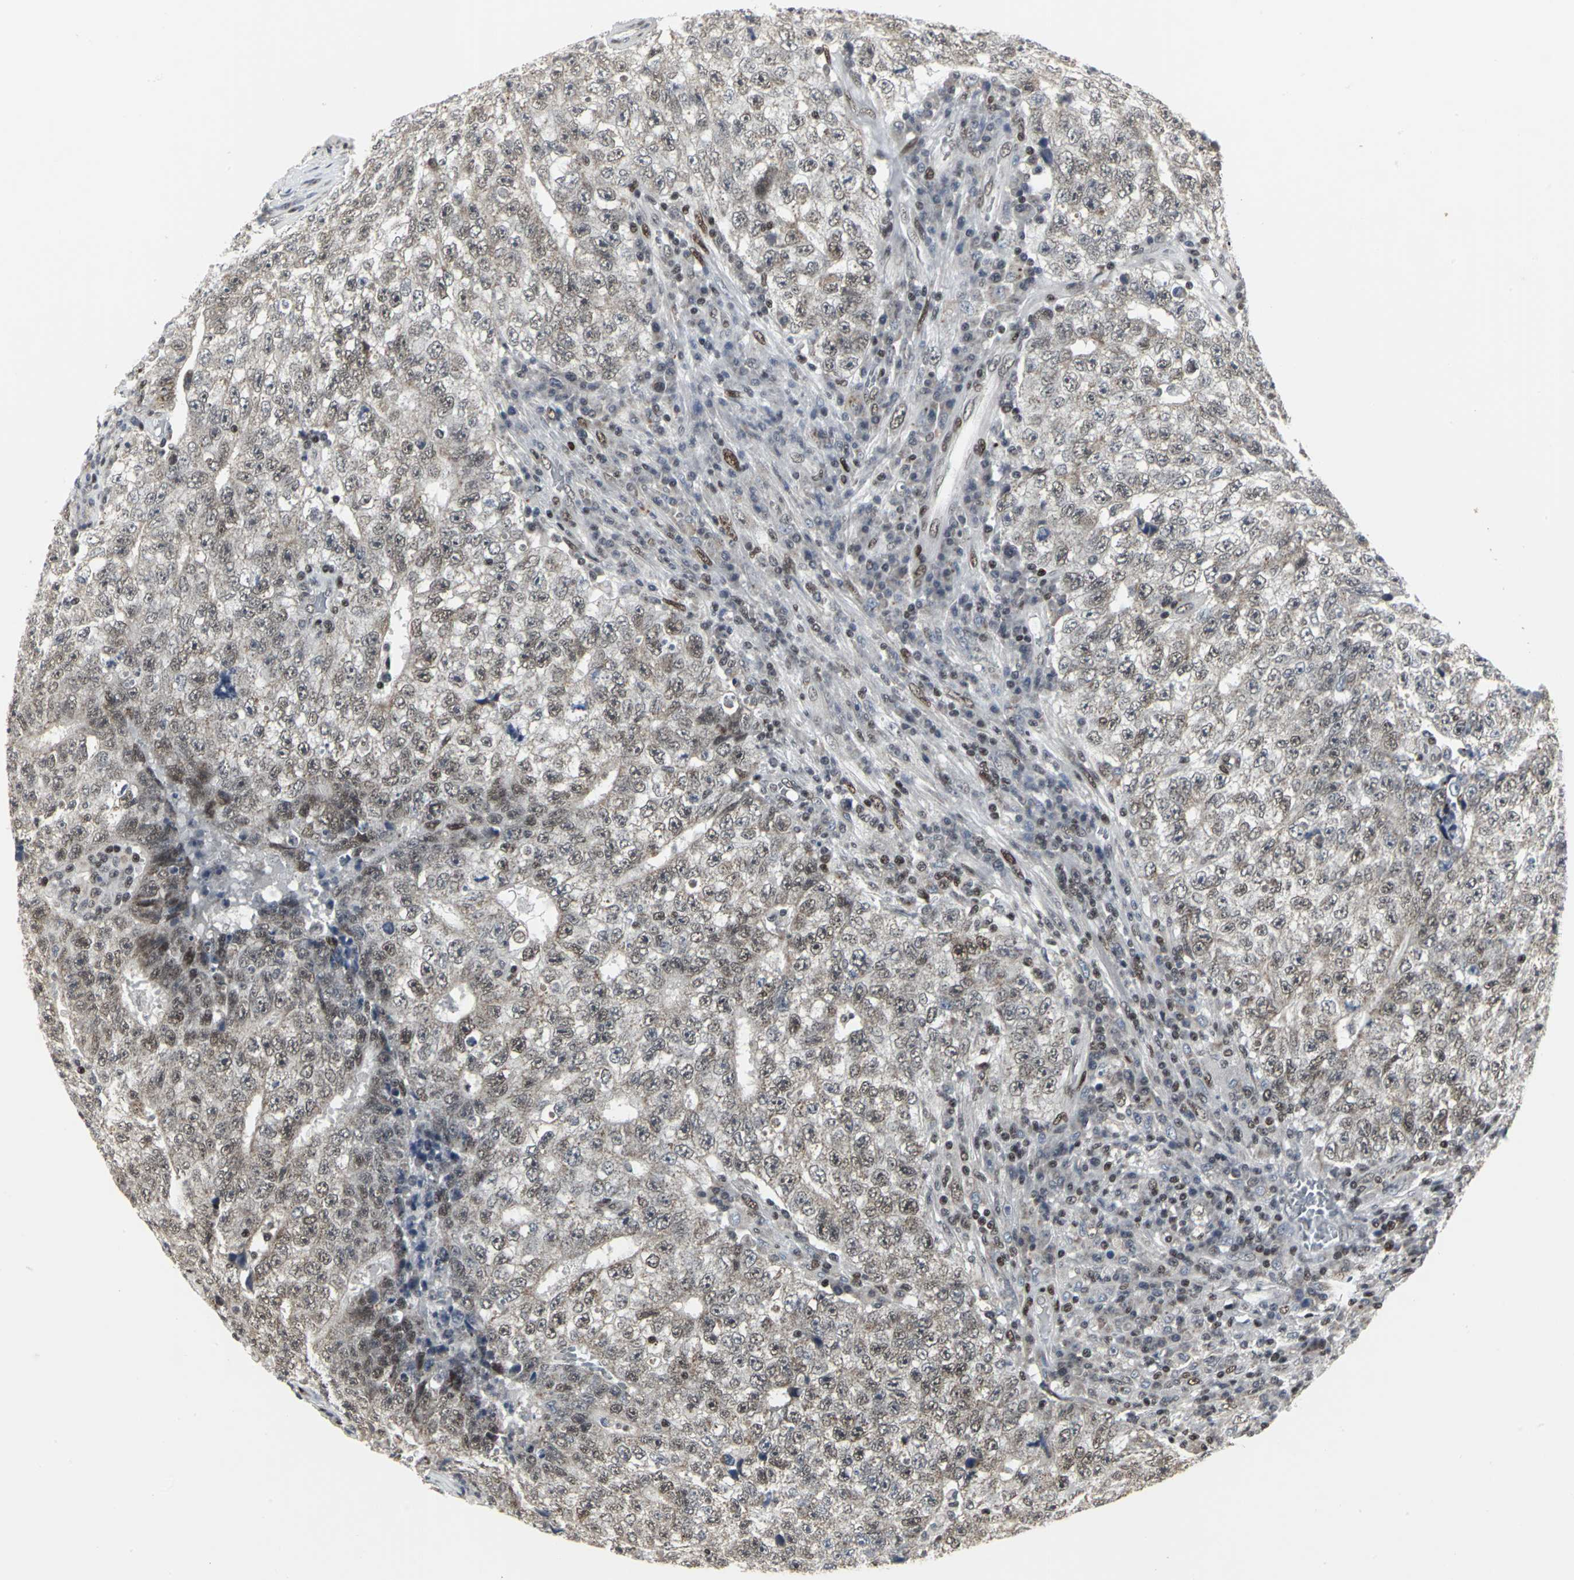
{"staining": {"intensity": "weak", "quantity": ">75%", "location": "cytoplasmic/membranous"}, "tissue": "testis cancer", "cell_type": "Tumor cells", "image_type": "cancer", "snomed": [{"axis": "morphology", "description": "Necrosis, NOS"}, {"axis": "morphology", "description": "Carcinoma, Embryonal, NOS"}, {"axis": "topography", "description": "Testis"}], "caption": "High-power microscopy captured an IHC image of embryonal carcinoma (testis), revealing weak cytoplasmic/membranous expression in about >75% of tumor cells.", "gene": "SRF", "patient": {"sex": "male", "age": 19}}